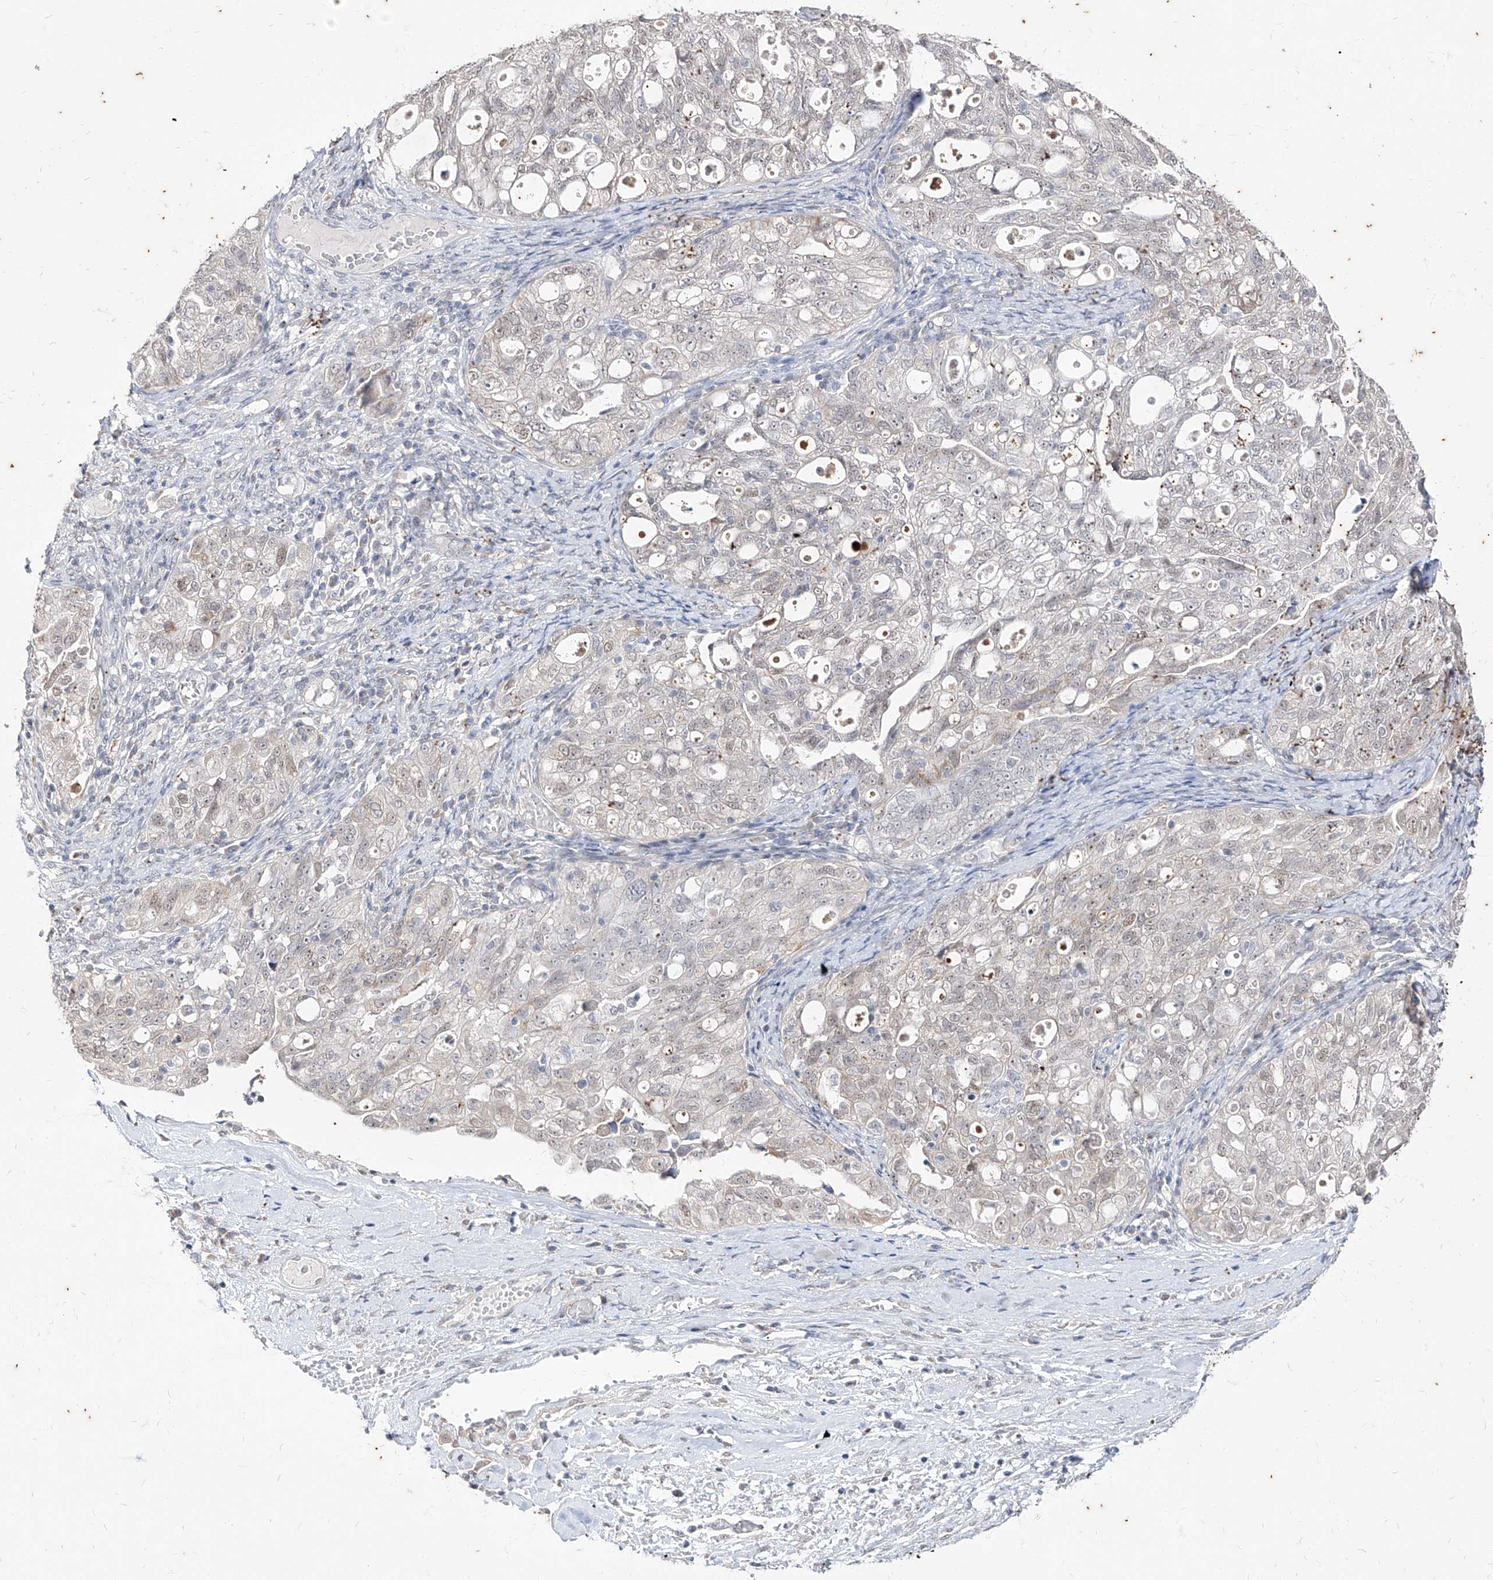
{"staining": {"intensity": "weak", "quantity": "<25%", "location": "nuclear"}, "tissue": "ovarian cancer", "cell_type": "Tumor cells", "image_type": "cancer", "snomed": [{"axis": "morphology", "description": "Carcinoma, NOS"}, {"axis": "morphology", "description": "Cystadenocarcinoma, serous, NOS"}, {"axis": "topography", "description": "Ovary"}], "caption": "High power microscopy histopathology image of an IHC image of ovarian cancer, revealing no significant staining in tumor cells.", "gene": "PHF20L1", "patient": {"sex": "female", "age": 69}}